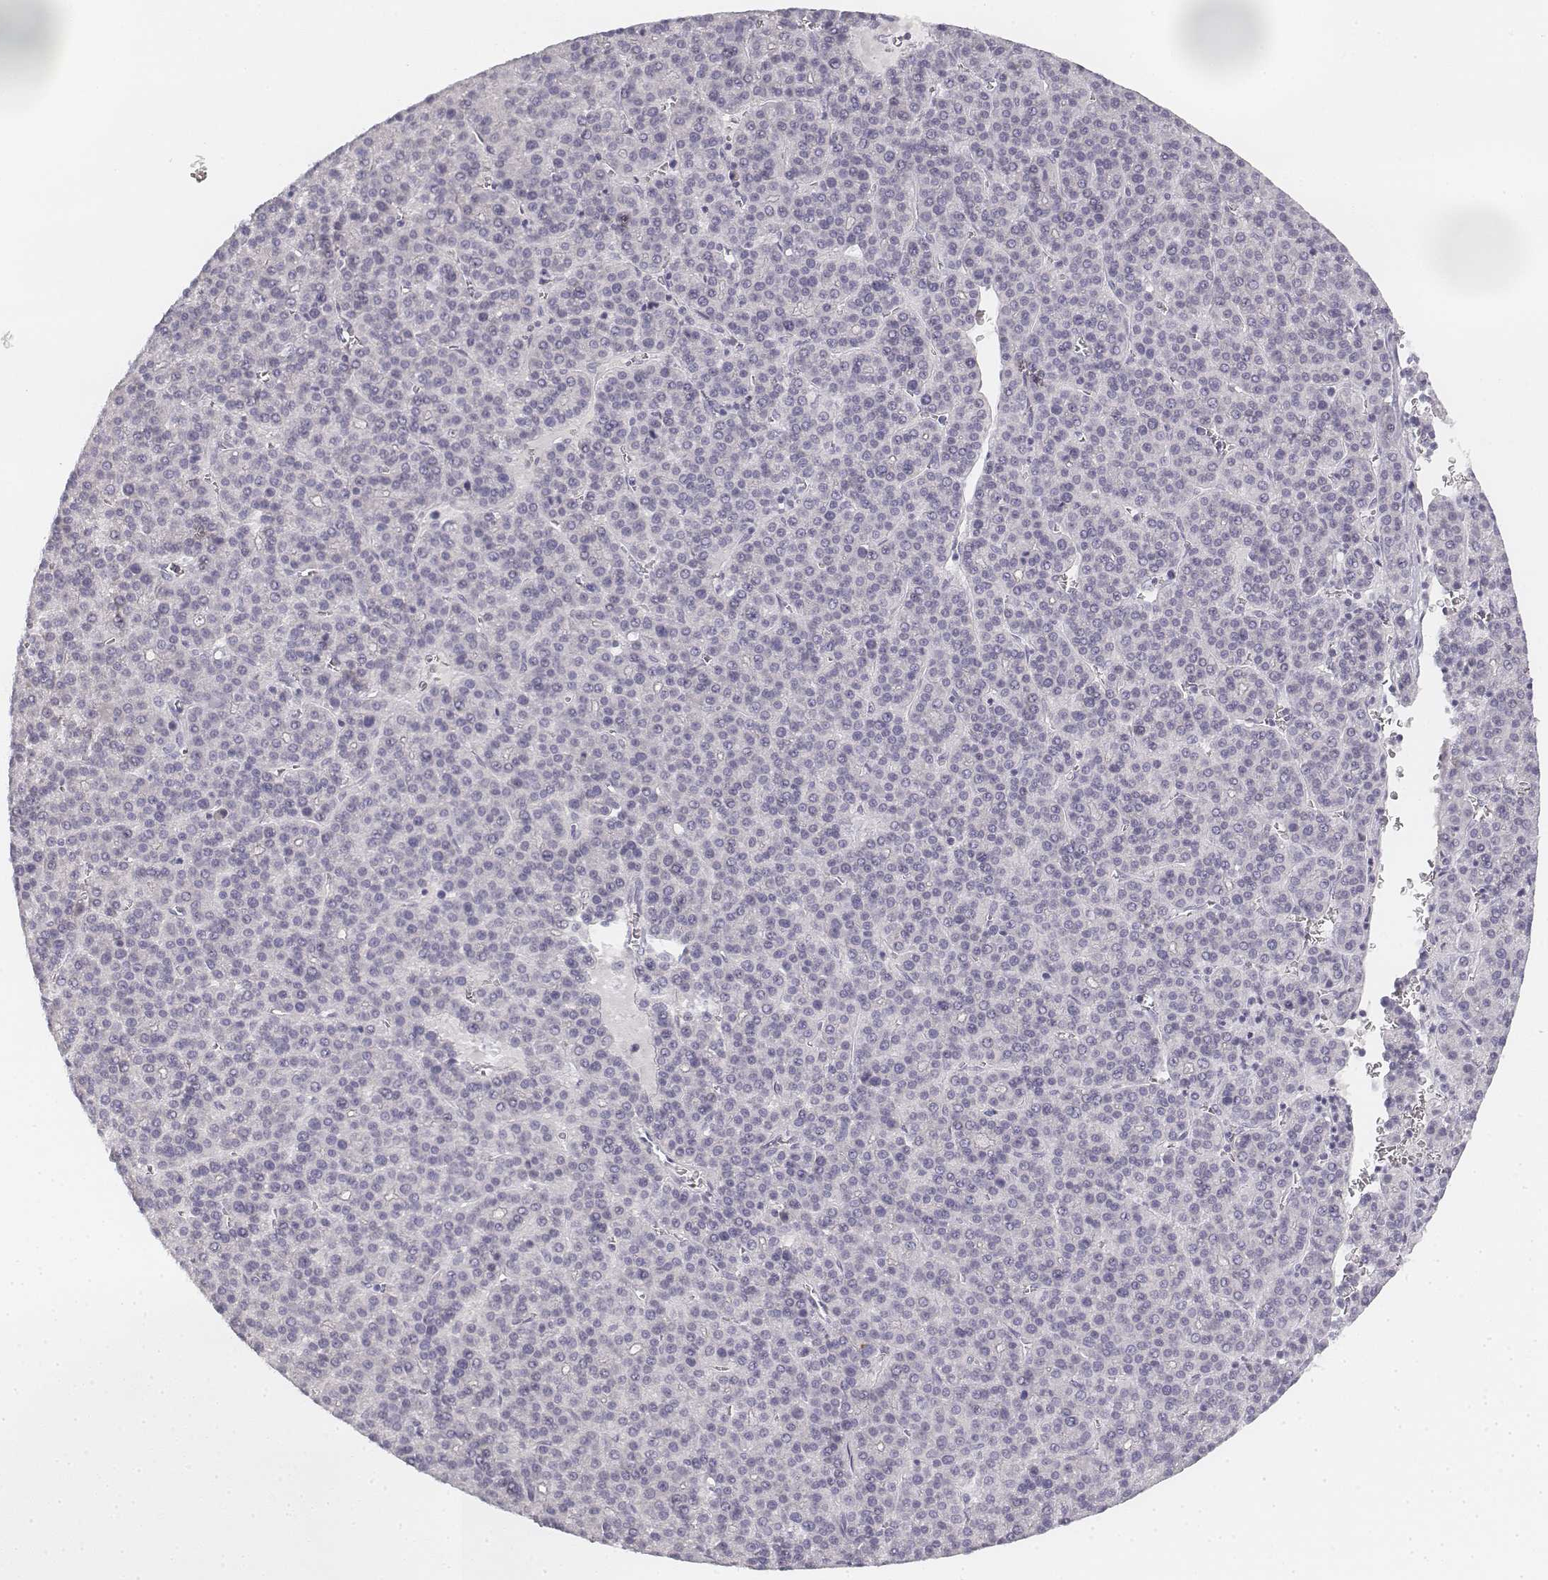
{"staining": {"intensity": "negative", "quantity": "none", "location": "none"}, "tissue": "liver cancer", "cell_type": "Tumor cells", "image_type": "cancer", "snomed": [{"axis": "morphology", "description": "Carcinoma, Hepatocellular, NOS"}, {"axis": "topography", "description": "Liver"}], "caption": "High magnification brightfield microscopy of liver cancer stained with DAB (3,3'-diaminobenzidine) (brown) and counterstained with hematoxylin (blue): tumor cells show no significant staining.", "gene": "DSG4", "patient": {"sex": "female", "age": 58}}